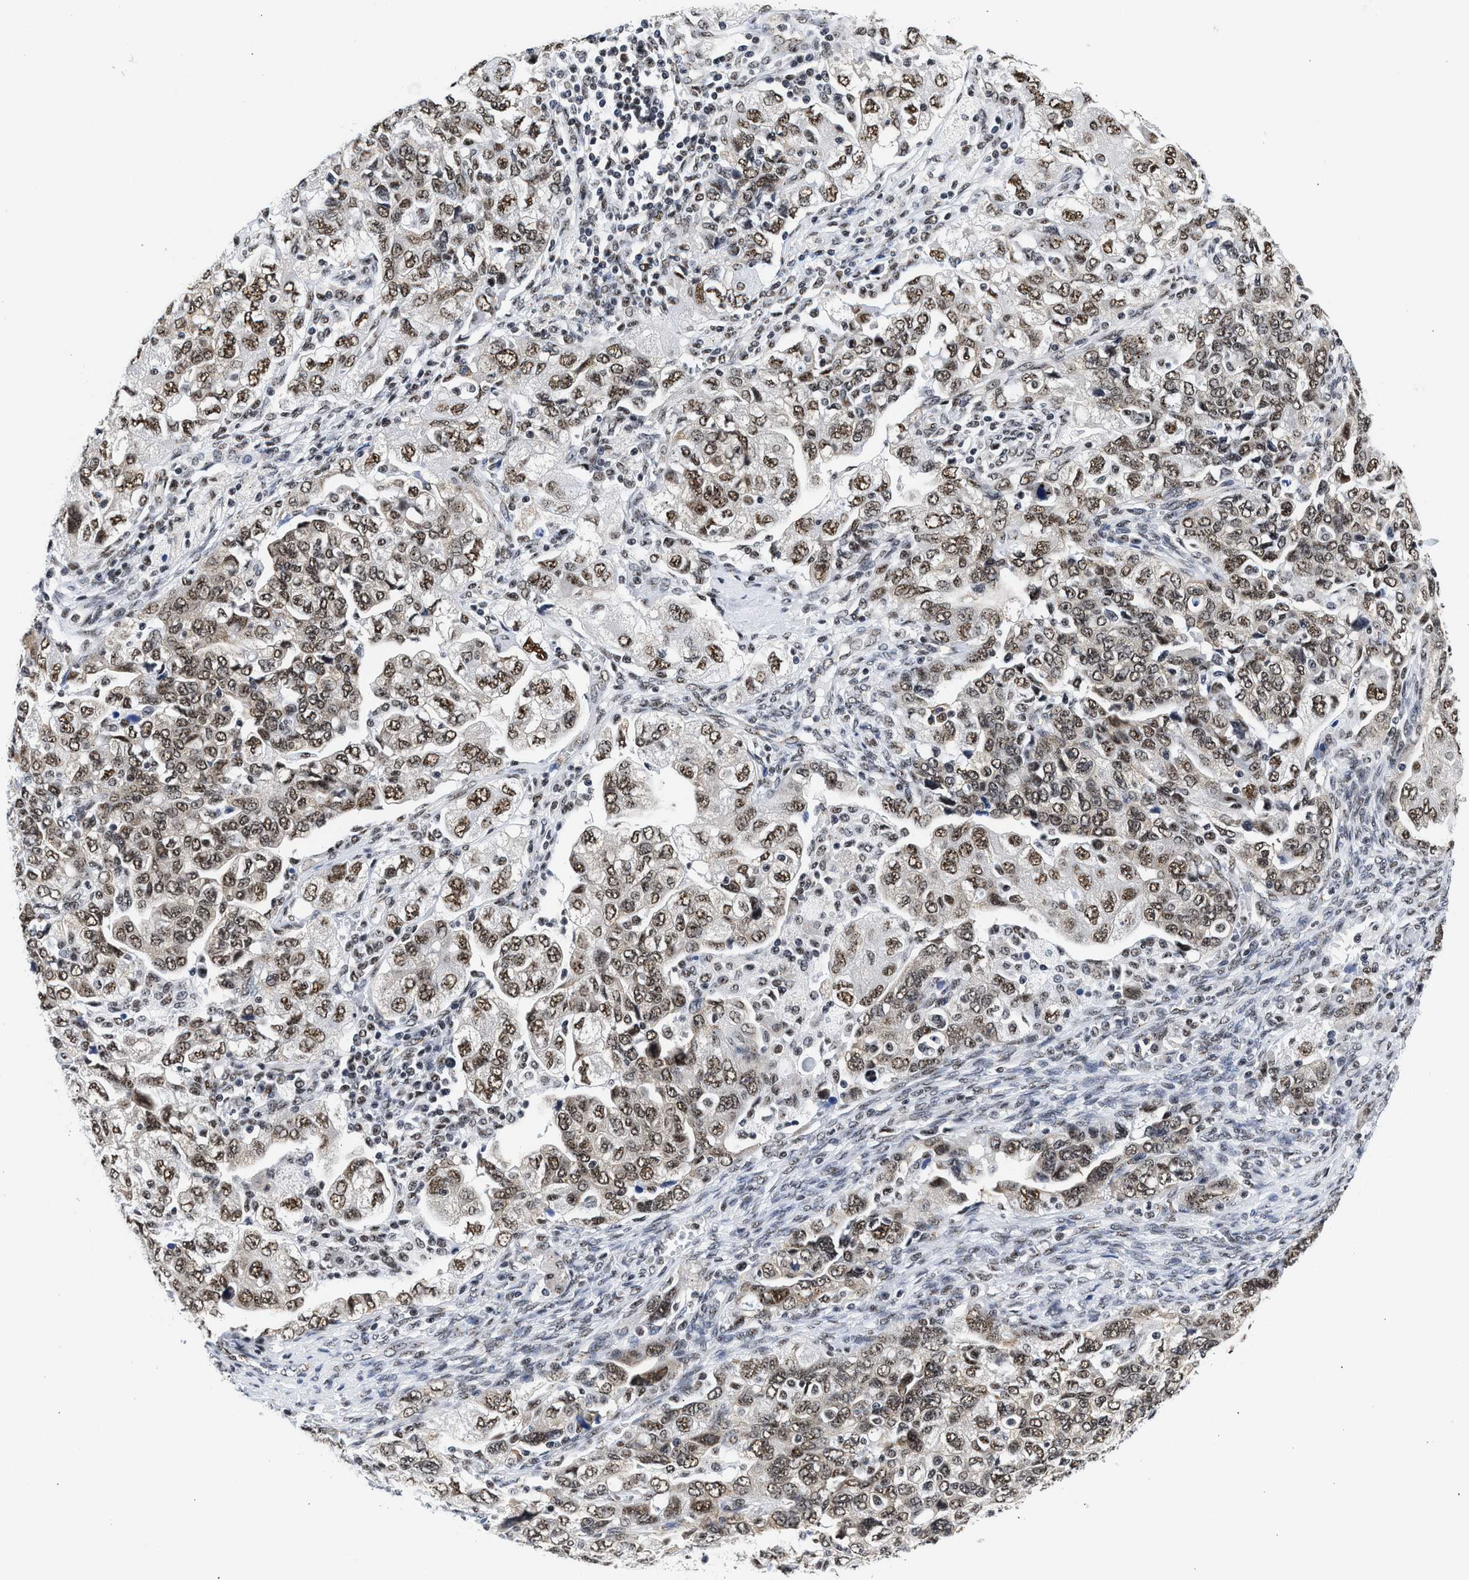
{"staining": {"intensity": "strong", "quantity": ">75%", "location": "nuclear"}, "tissue": "ovarian cancer", "cell_type": "Tumor cells", "image_type": "cancer", "snomed": [{"axis": "morphology", "description": "Carcinoma, NOS"}, {"axis": "morphology", "description": "Cystadenocarcinoma, serous, NOS"}, {"axis": "topography", "description": "Ovary"}], "caption": "Strong nuclear expression for a protein is identified in approximately >75% of tumor cells of ovarian cancer (serous cystadenocarcinoma) using immunohistochemistry.", "gene": "RBM8A", "patient": {"sex": "female", "age": 69}}